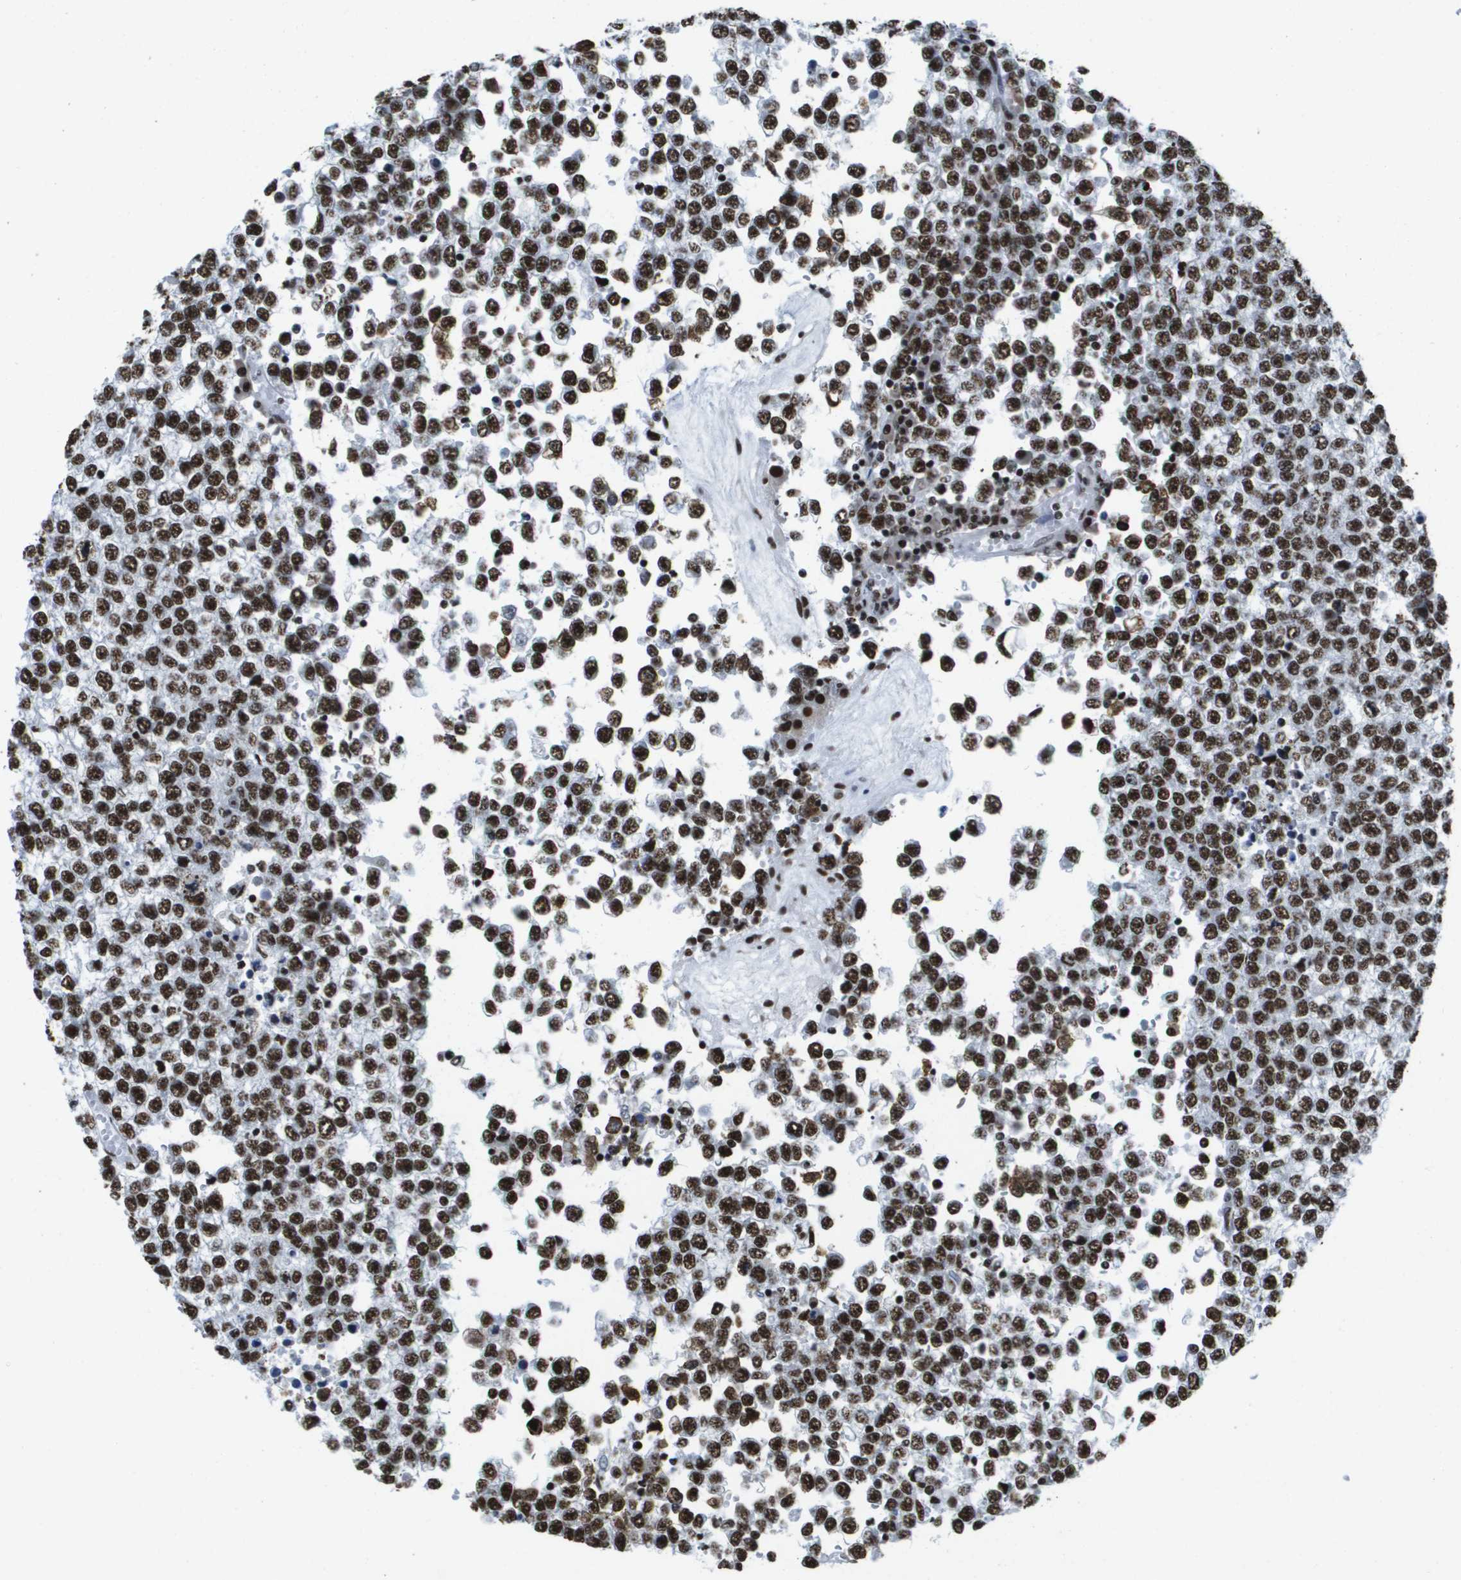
{"staining": {"intensity": "strong", "quantity": ">75%", "location": "nuclear"}, "tissue": "testis cancer", "cell_type": "Tumor cells", "image_type": "cancer", "snomed": [{"axis": "morphology", "description": "Seminoma, NOS"}, {"axis": "topography", "description": "Testis"}], "caption": "Protein expression analysis of human testis cancer (seminoma) reveals strong nuclear positivity in about >75% of tumor cells. (Stains: DAB (3,3'-diaminobenzidine) in brown, nuclei in blue, Microscopy: brightfield microscopy at high magnification).", "gene": "NSRP1", "patient": {"sex": "male", "age": 65}}